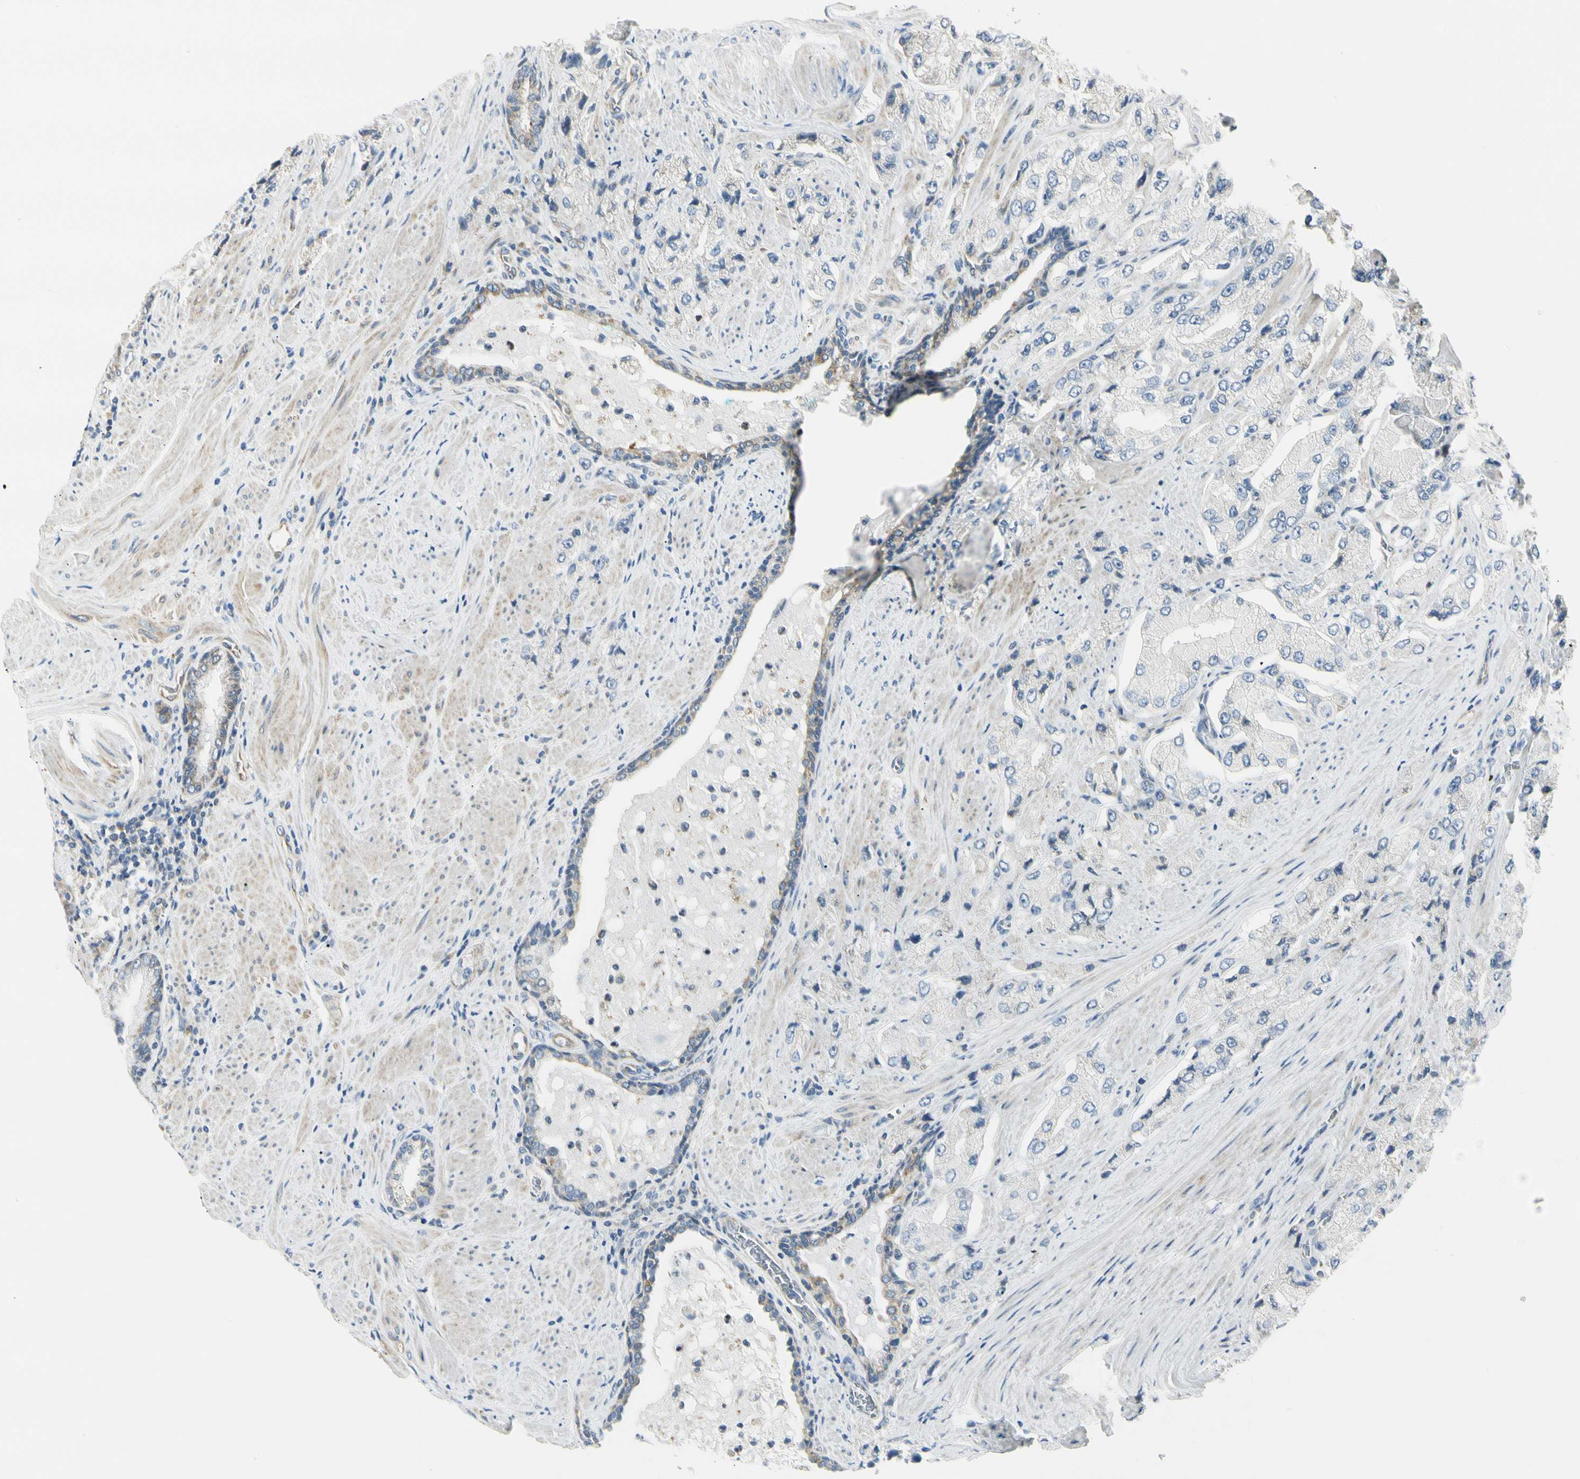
{"staining": {"intensity": "negative", "quantity": "none", "location": "none"}, "tissue": "prostate cancer", "cell_type": "Tumor cells", "image_type": "cancer", "snomed": [{"axis": "morphology", "description": "Adenocarcinoma, High grade"}, {"axis": "topography", "description": "Prostate"}], "caption": "IHC of human adenocarcinoma (high-grade) (prostate) demonstrates no staining in tumor cells.", "gene": "TNFSF11", "patient": {"sex": "male", "age": 58}}